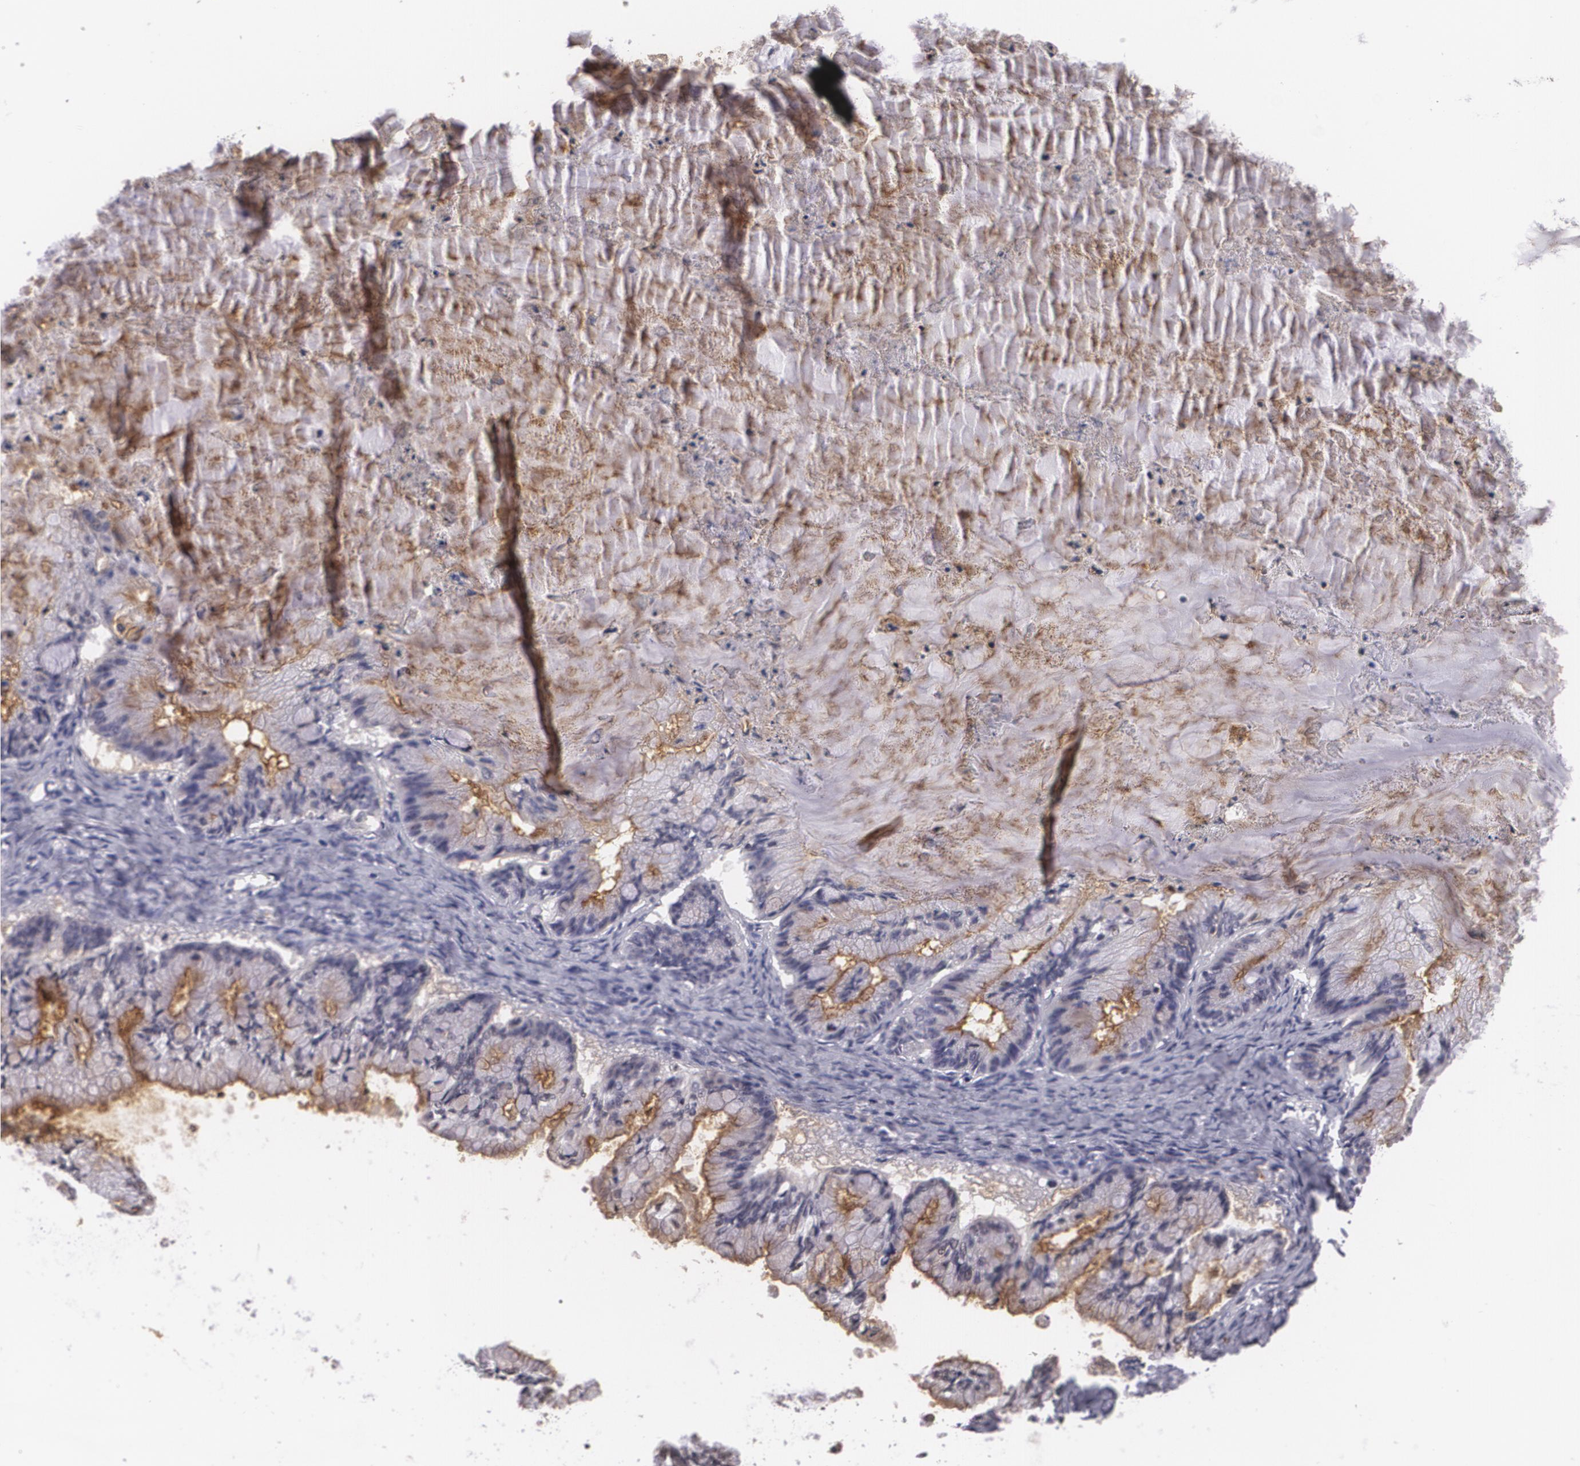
{"staining": {"intensity": "moderate", "quantity": ">75%", "location": "cytoplasmic/membranous"}, "tissue": "ovarian cancer", "cell_type": "Tumor cells", "image_type": "cancer", "snomed": [{"axis": "morphology", "description": "Cystadenocarcinoma, mucinous, NOS"}, {"axis": "topography", "description": "Ovary"}], "caption": "A medium amount of moderate cytoplasmic/membranous staining is present in about >75% of tumor cells in ovarian mucinous cystadenocarcinoma tissue. The staining is performed using DAB brown chromogen to label protein expression. The nuclei are counter-stained blue using hematoxylin.", "gene": "MUC1", "patient": {"sex": "female", "age": 57}}